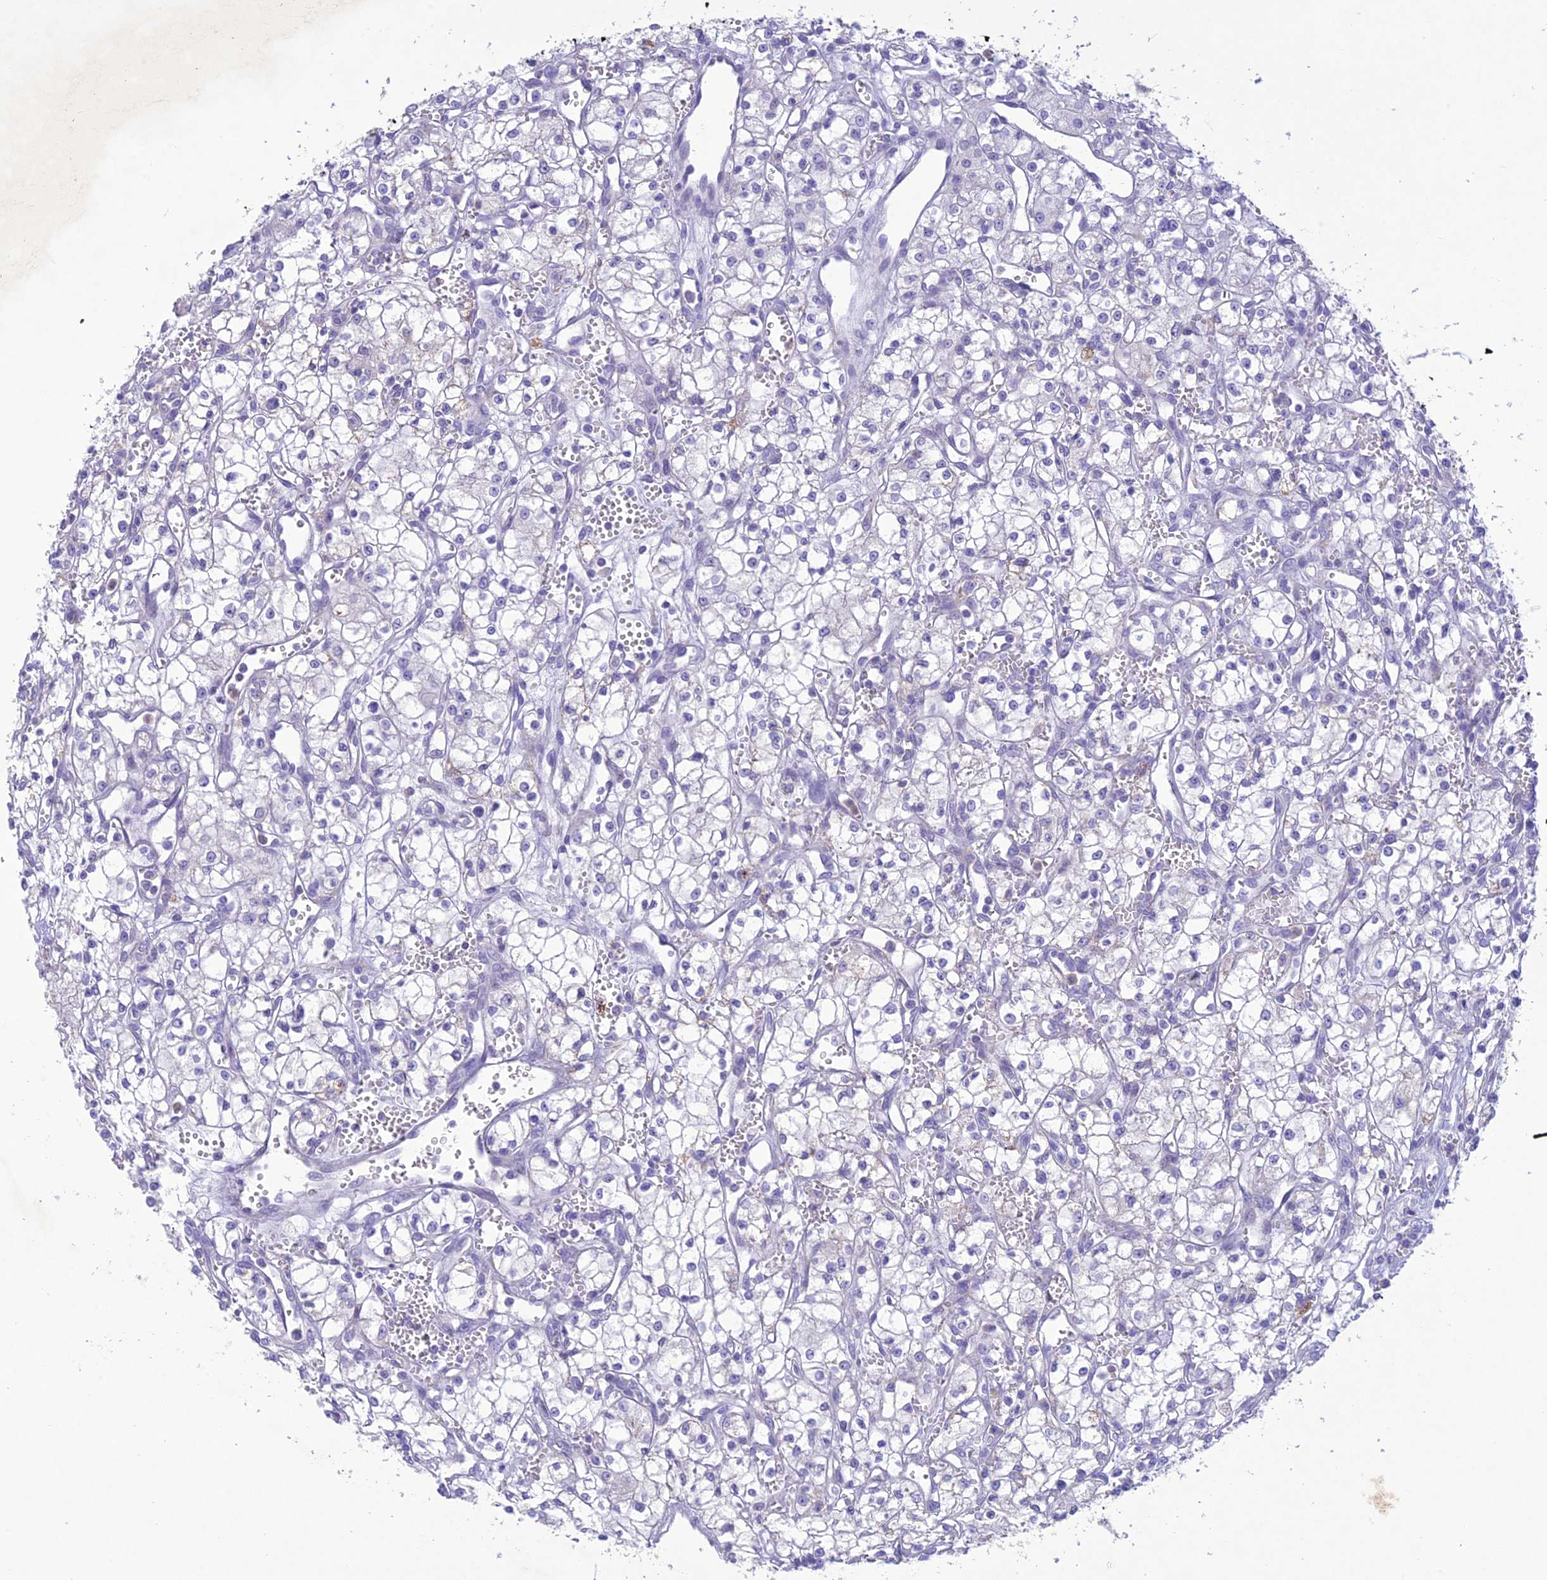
{"staining": {"intensity": "negative", "quantity": "none", "location": "none"}, "tissue": "renal cancer", "cell_type": "Tumor cells", "image_type": "cancer", "snomed": [{"axis": "morphology", "description": "Adenocarcinoma, NOS"}, {"axis": "topography", "description": "Kidney"}], "caption": "A micrograph of human renal cancer is negative for staining in tumor cells.", "gene": "SLC13A5", "patient": {"sex": "male", "age": 59}}